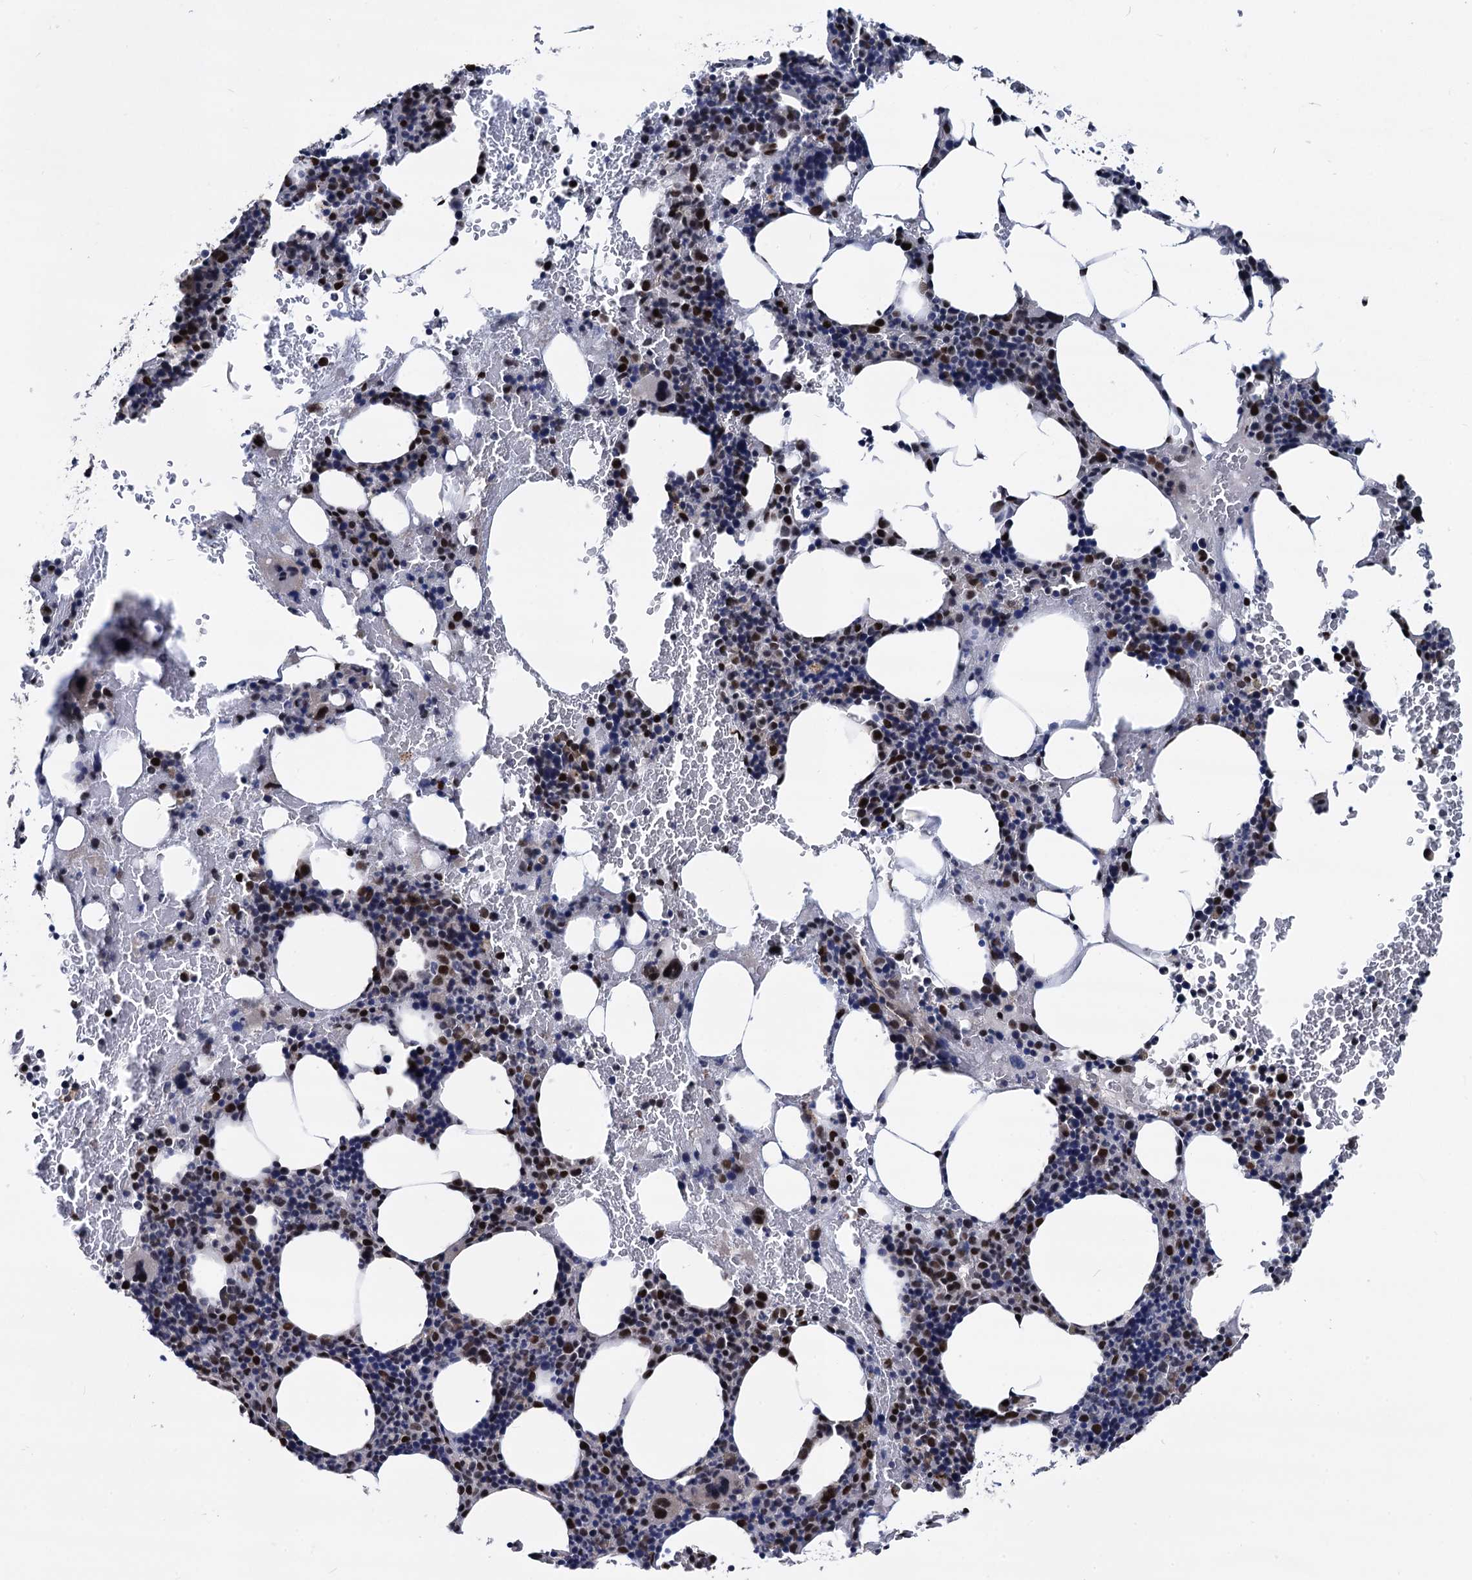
{"staining": {"intensity": "strong", "quantity": "25%-75%", "location": "nuclear"}, "tissue": "bone marrow", "cell_type": "Hematopoietic cells", "image_type": "normal", "snomed": [{"axis": "morphology", "description": "Normal tissue, NOS"}, {"axis": "topography", "description": "Bone marrow"}], "caption": "Protein expression analysis of unremarkable bone marrow shows strong nuclear staining in about 25%-75% of hematopoietic cells.", "gene": "GALNT11", "patient": {"sex": "female", "age": 77}}